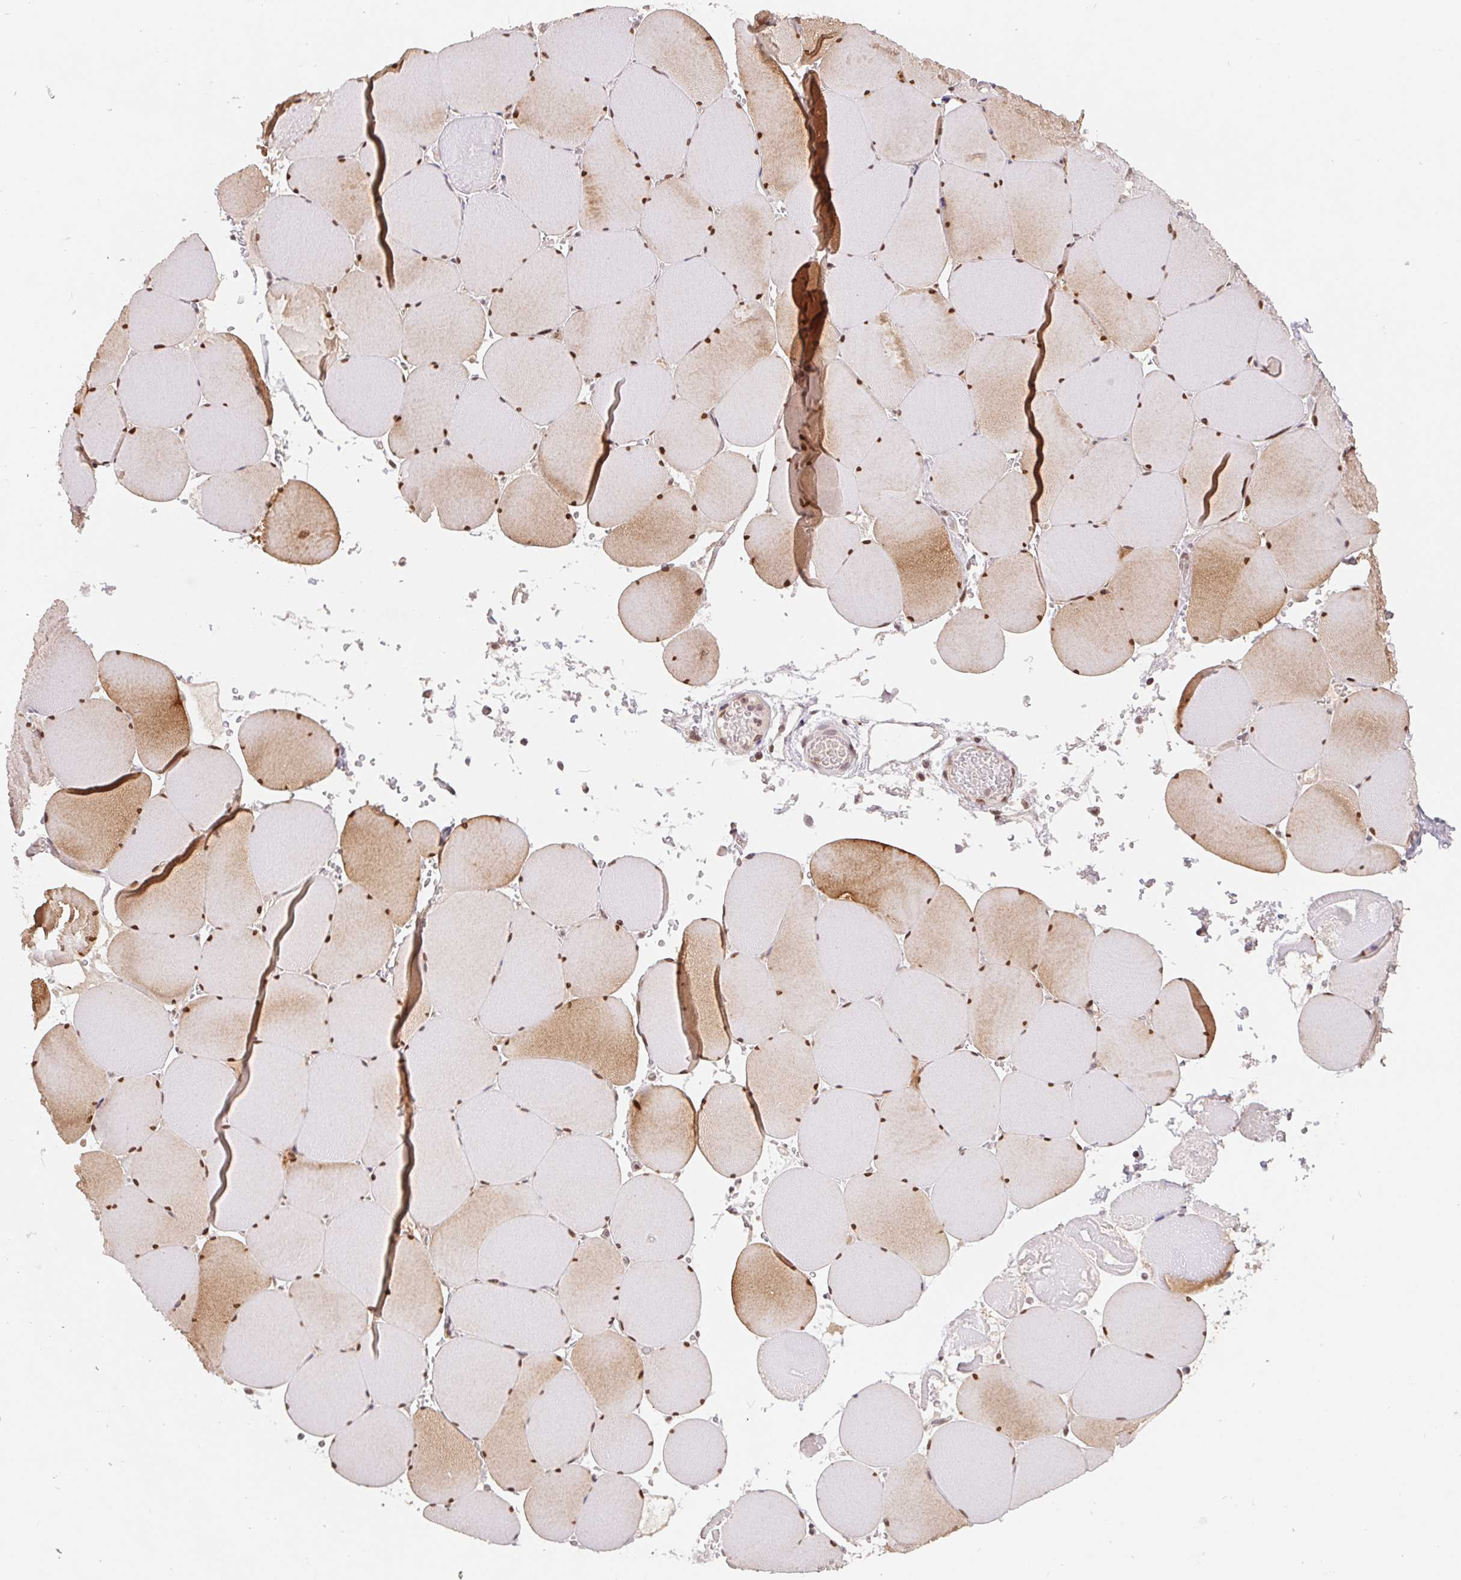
{"staining": {"intensity": "strong", "quantity": ">75%", "location": "cytoplasmic/membranous,nuclear"}, "tissue": "skeletal muscle", "cell_type": "Myocytes", "image_type": "normal", "snomed": [{"axis": "morphology", "description": "Normal tissue, NOS"}, {"axis": "topography", "description": "Skeletal muscle"}], "caption": "Strong cytoplasmic/membranous,nuclear staining for a protein is appreciated in about >75% of myocytes of benign skeletal muscle using immunohistochemistry.", "gene": "HMGN3", "patient": {"sex": "male", "age": 25}}